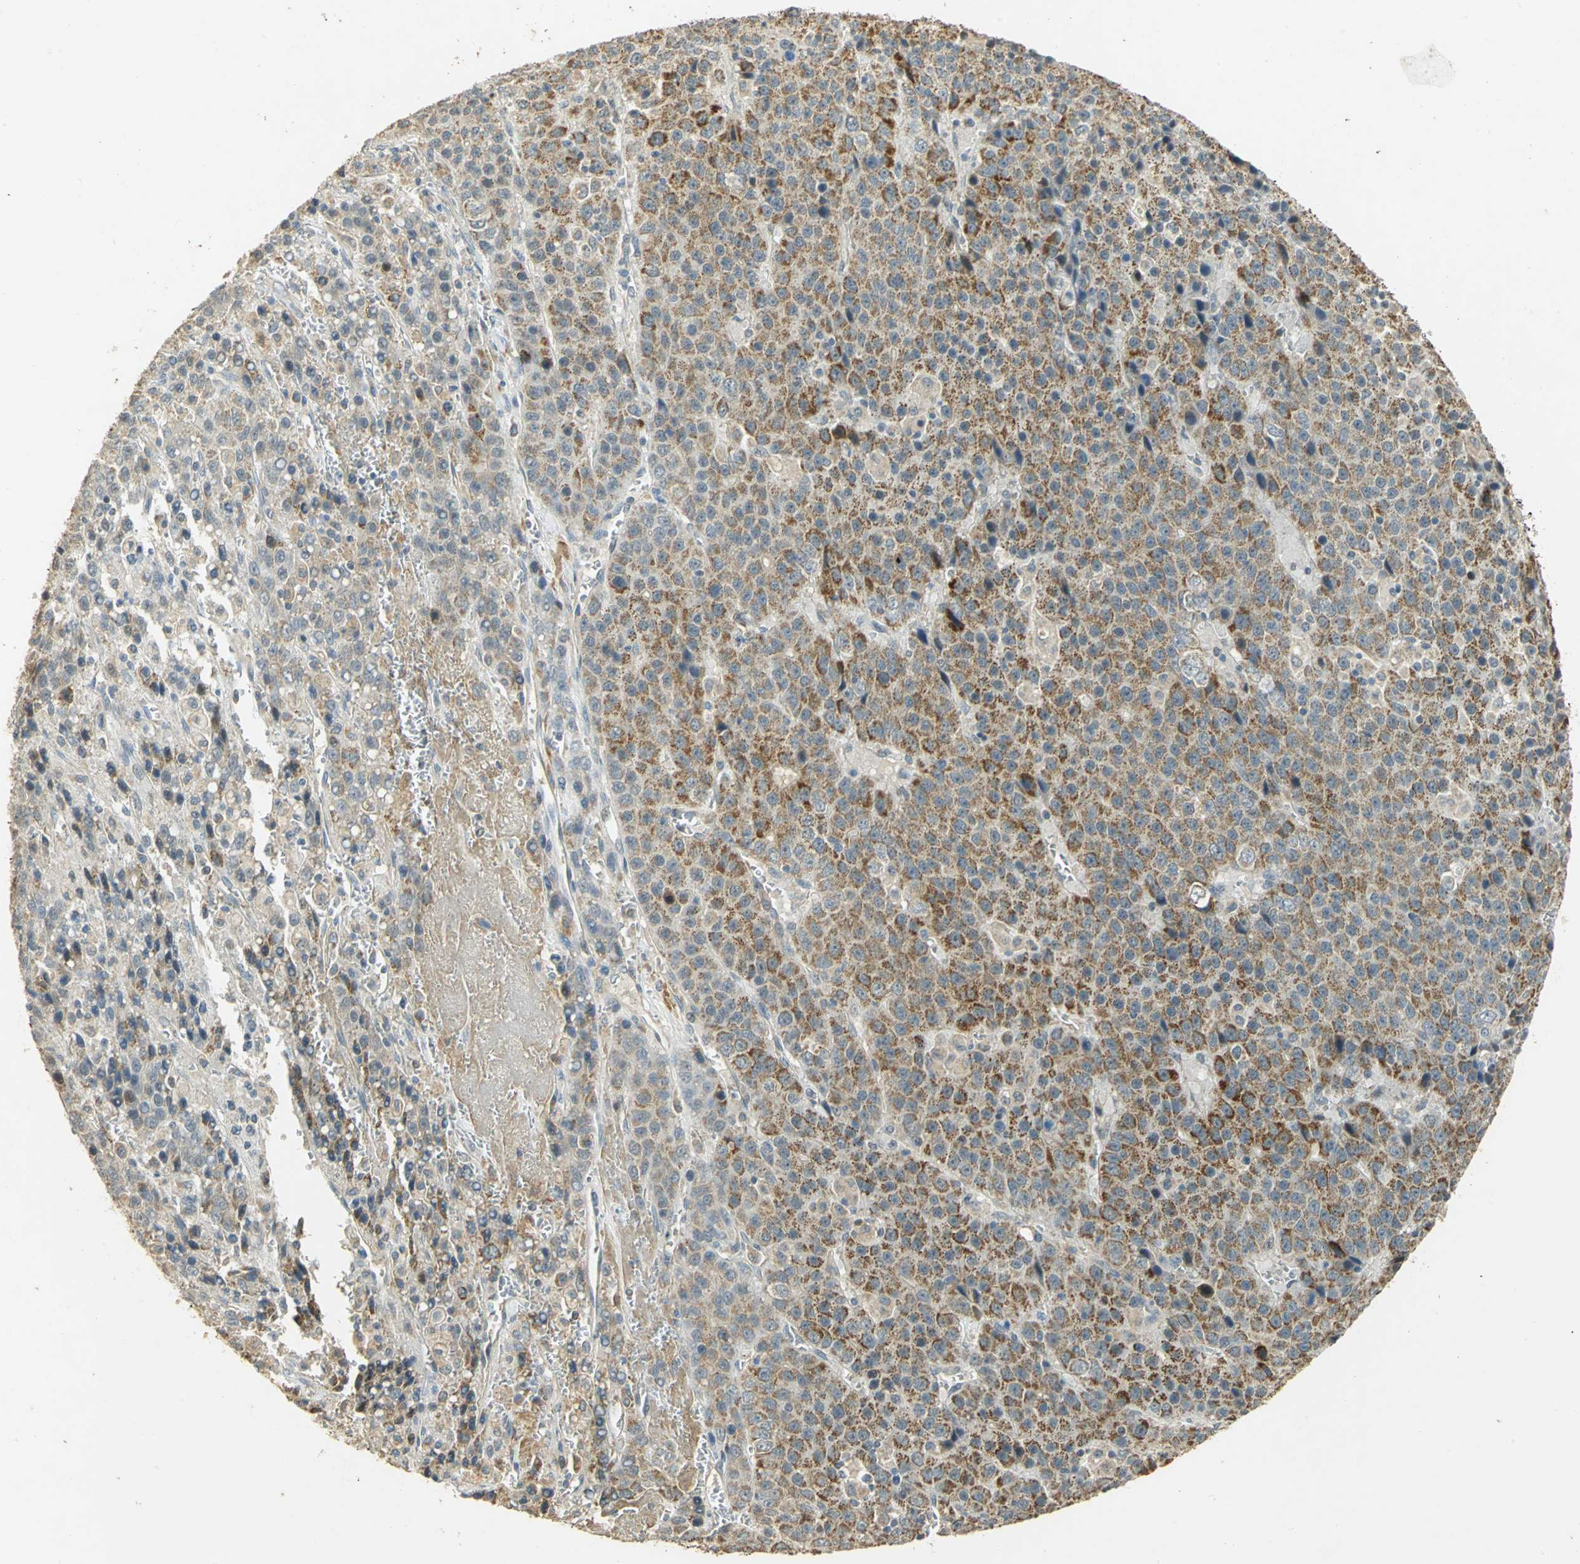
{"staining": {"intensity": "strong", "quantity": ">75%", "location": "cytoplasmic/membranous"}, "tissue": "liver cancer", "cell_type": "Tumor cells", "image_type": "cancer", "snomed": [{"axis": "morphology", "description": "Carcinoma, Hepatocellular, NOS"}, {"axis": "topography", "description": "Liver"}], "caption": "Protein expression analysis of hepatocellular carcinoma (liver) exhibits strong cytoplasmic/membranous staining in about >75% of tumor cells.", "gene": "HDHD5", "patient": {"sex": "female", "age": 53}}